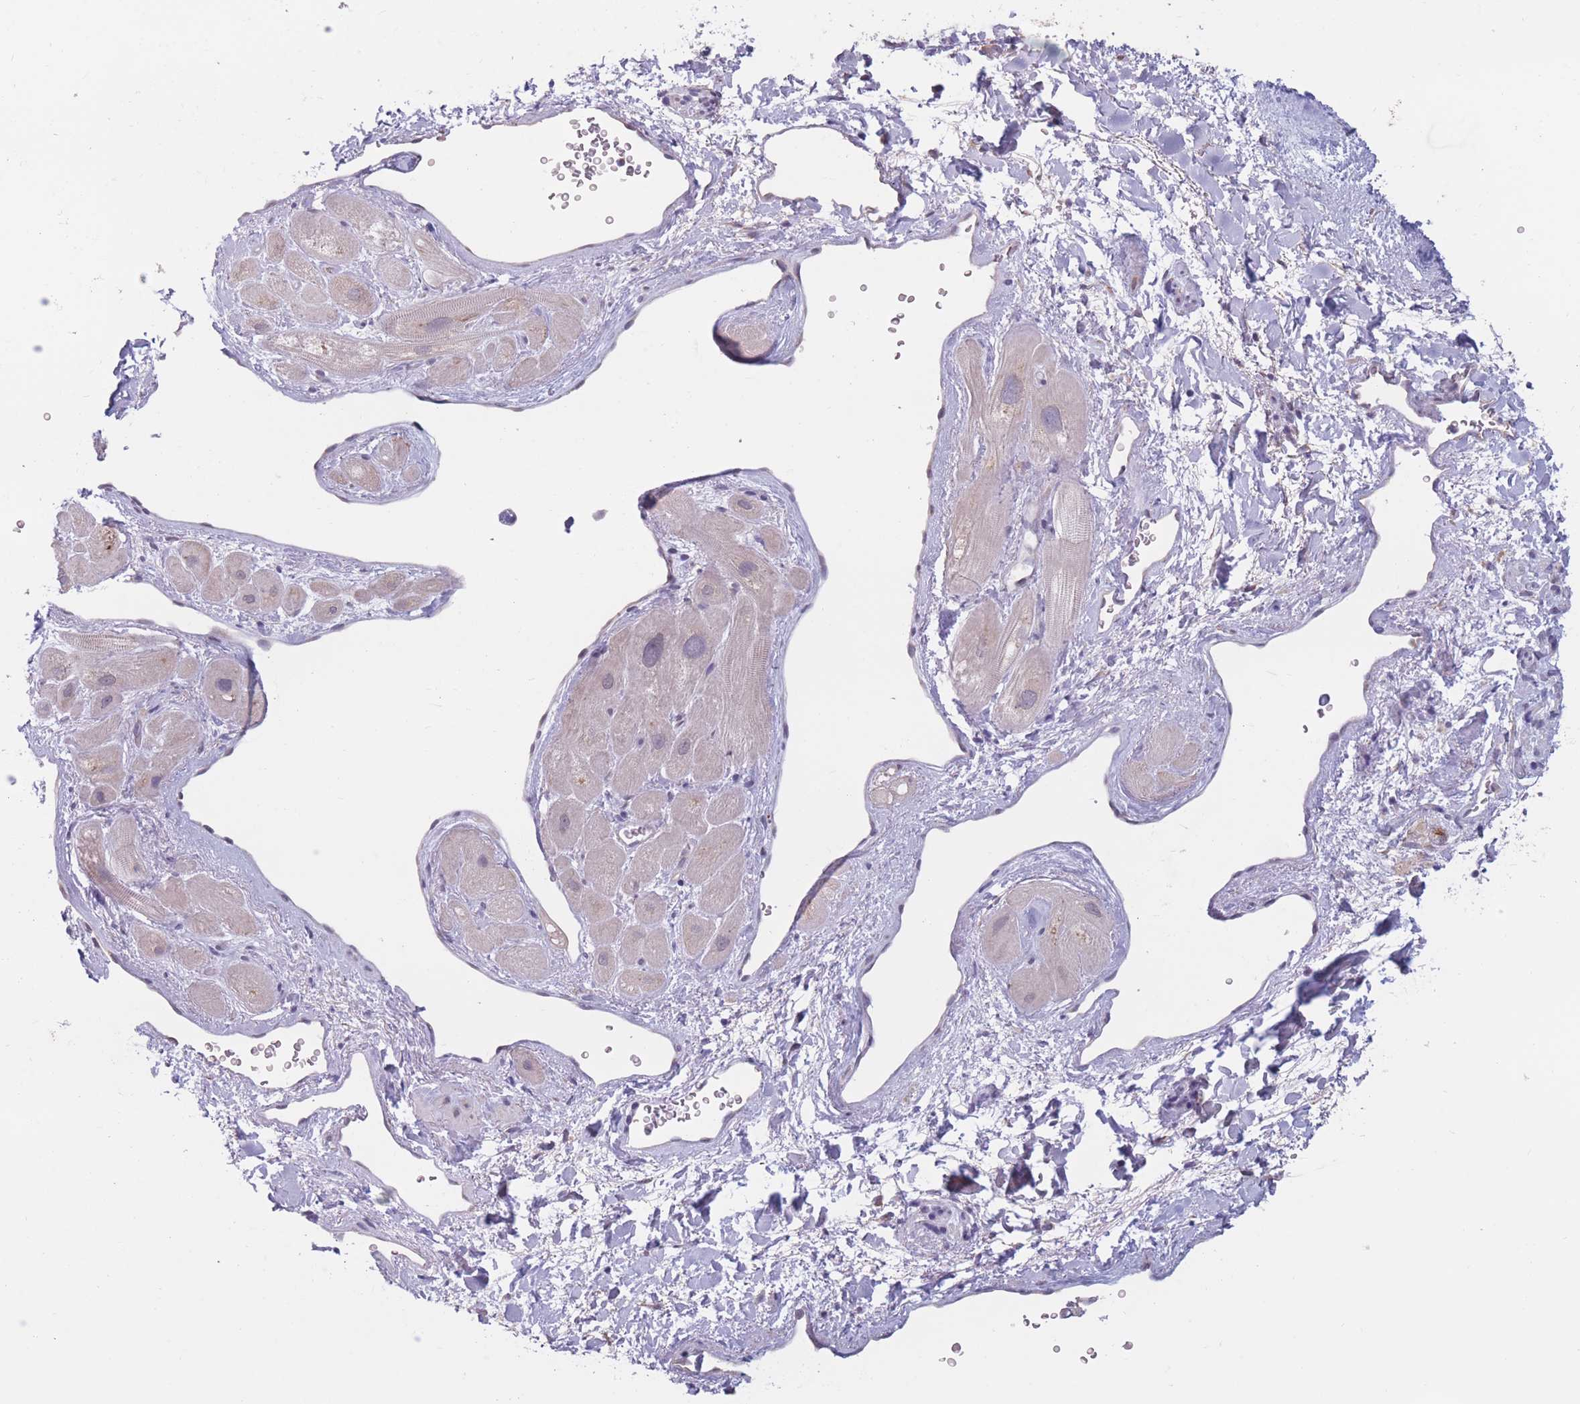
{"staining": {"intensity": "weak", "quantity": "25%-75%", "location": "cytoplasmic/membranous"}, "tissue": "heart muscle", "cell_type": "Cardiomyocytes", "image_type": "normal", "snomed": [{"axis": "morphology", "description": "Normal tissue, NOS"}, {"axis": "topography", "description": "Heart"}], "caption": "Brown immunohistochemical staining in benign human heart muscle shows weak cytoplasmic/membranous staining in about 25%-75% of cardiomyocytes. (DAB IHC, brown staining for protein, blue staining for nuclei).", "gene": "COL27A1", "patient": {"sex": "male", "age": 49}}